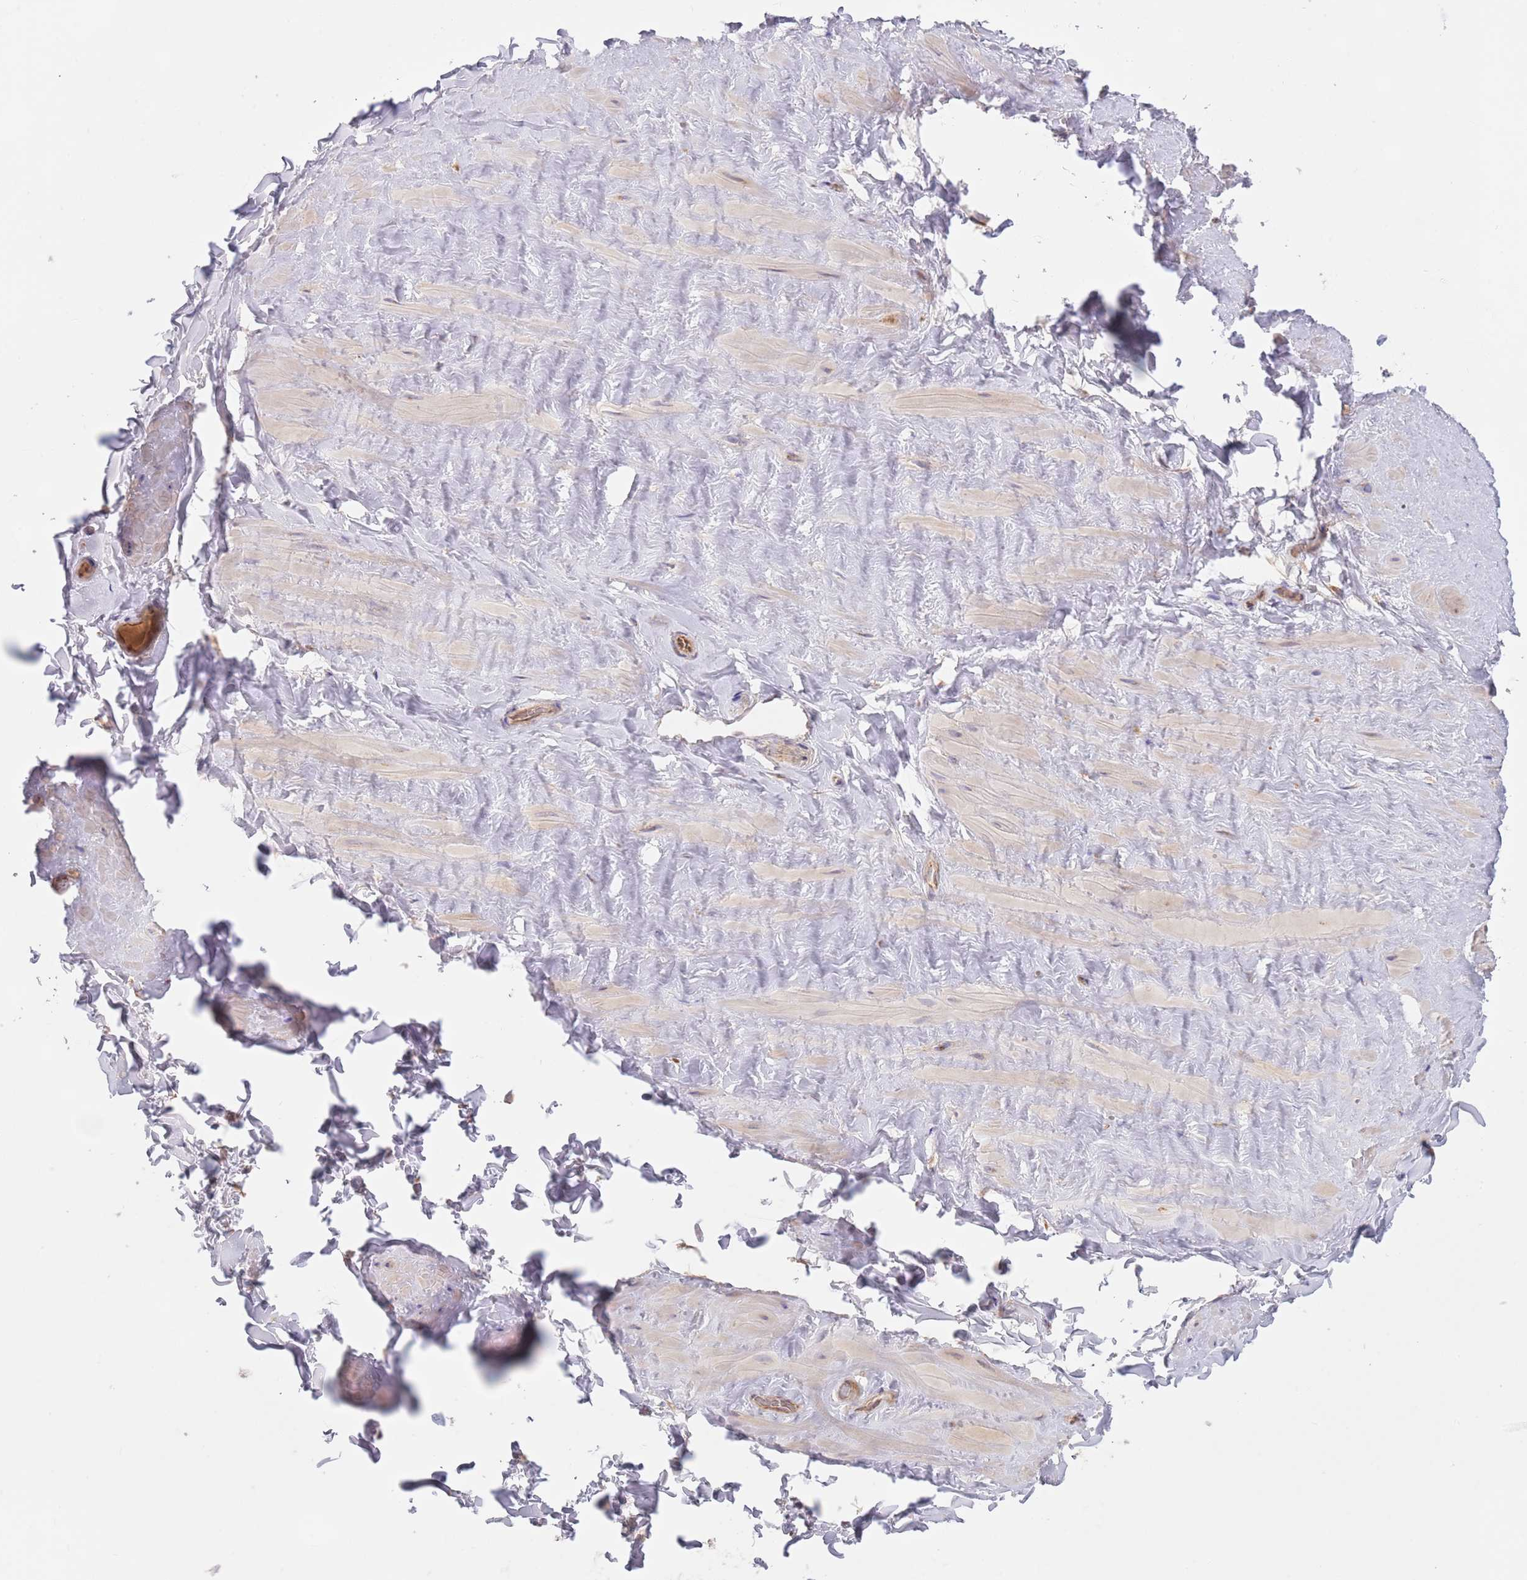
{"staining": {"intensity": "negative", "quantity": "none", "location": "none"}, "tissue": "adipose tissue", "cell_type": "Adipocytes", "image_type": "normal", "snomed": [{"axis": "morphology", "description": "Normal tissue, NOS"}, {"axis": "topography", "description": "Soft tissue"}, {"axis": "topography", "description": "Vascular tissue"}], "caption": "Adipose tissue stained for a protein using immunohistochemistry (IHC) demonstrates no expression adipocytes.", "gene": "GUK1", "patient": {"sex": "male", "age": 41}}